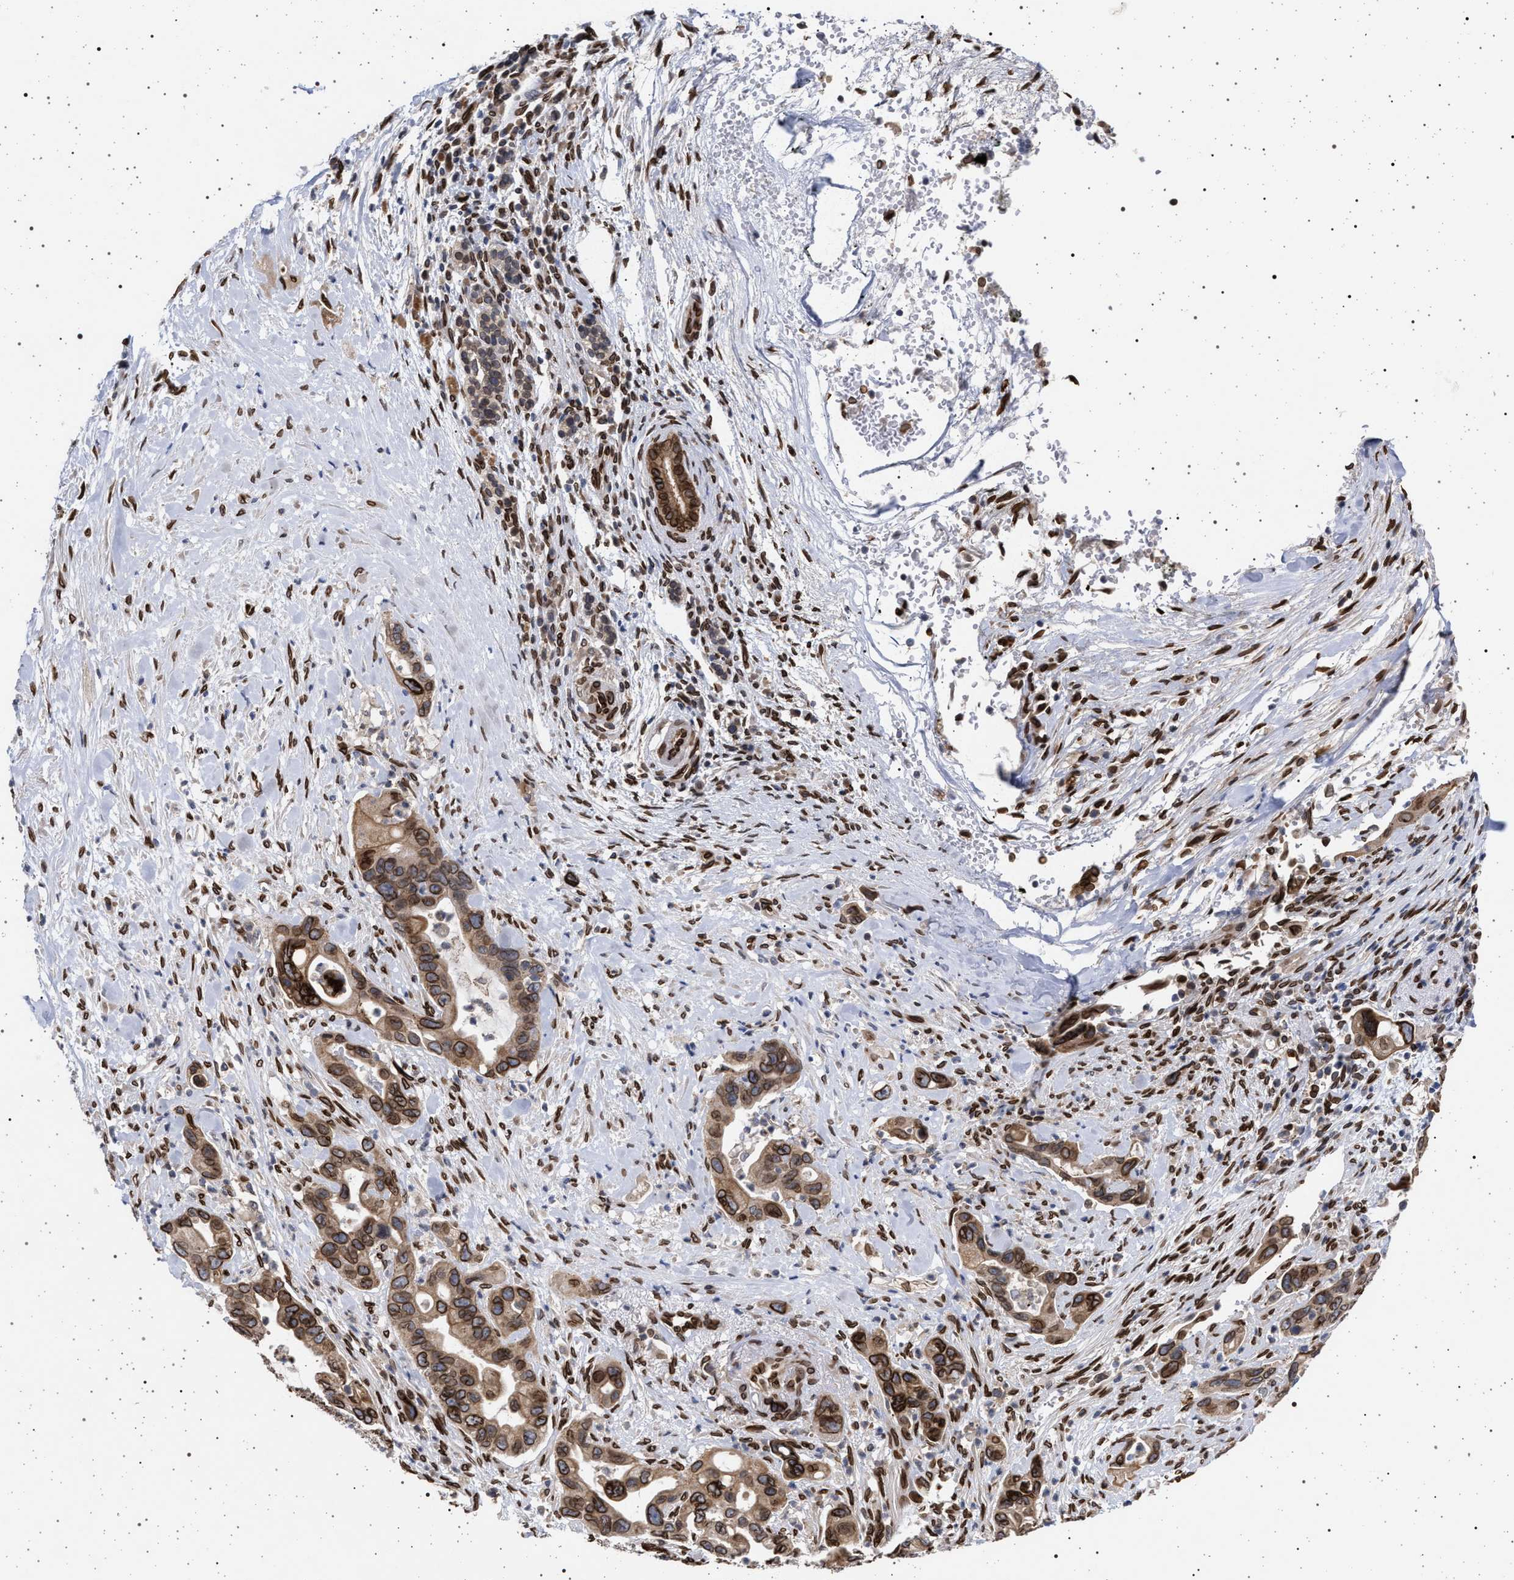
{"staining": {"intensity": "strong", "quantity": ">75%", "location": "cytoplasmic/membranous,nuclear"}, "tissue": "pancreatic cancer", "cell_type": "Tumor cells", "image_type": "cancer", "snomed": [{"axis": "morphology", "description": "Adenocarcinoma, NOS"}, {"axis": "topography", "description": "Pancreas"}], "caption": "Immunohistochemical staining of human pancreatic adenocarcinoma exhibits strong cytoplasmic/membranous and nuclear protein expression in approximately >75% of tumor cells. (IHC, brightfield microscopy, high magnification).", "gene": "ING2", "patient": {"sex": "female", "age": 70}}